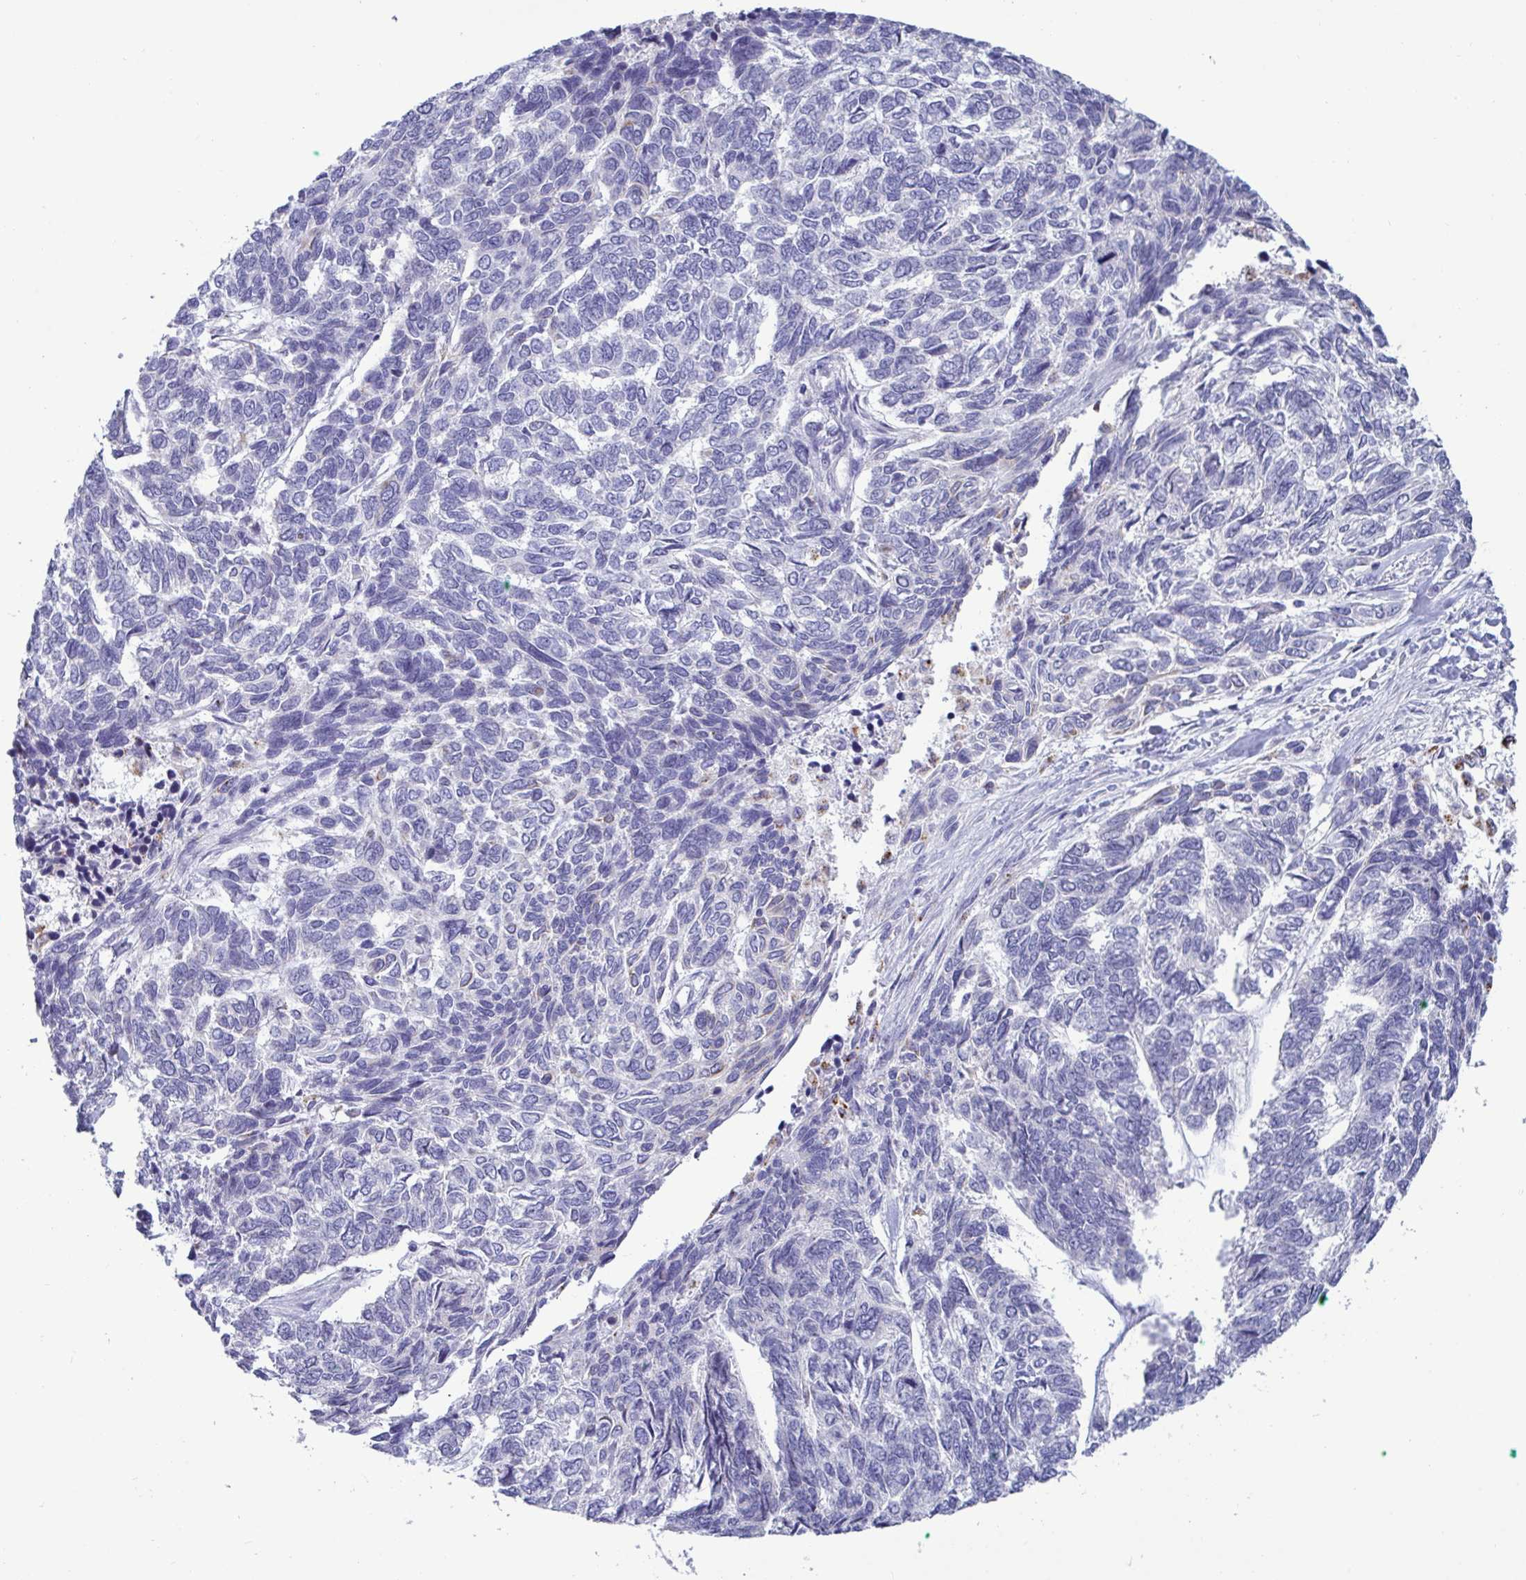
{"staining": {"intensity": "negative", "quantity": "none", "location": "none"}, "tissue": "skin cancer", "cell_type": "Tumor cells", "image_type": "cancer", "snomed": [{"axis": "morphology", "description": "Basal cell carcinoma"}, {"axis": "topography", "description": "Skin"}], "caption": "A high-resolution histopathology image shows immunohistochemistry staining of skin basal cell carcinoma, which exhibits no significant expression in tumor cells. Brightfield microscopy of immunohistochemistry stained with DAB (brown) and hematoxylin (blue), captured at high magnification.", "gene": "TAS2R38", "patient": {"sex": "female", "age": 65}}